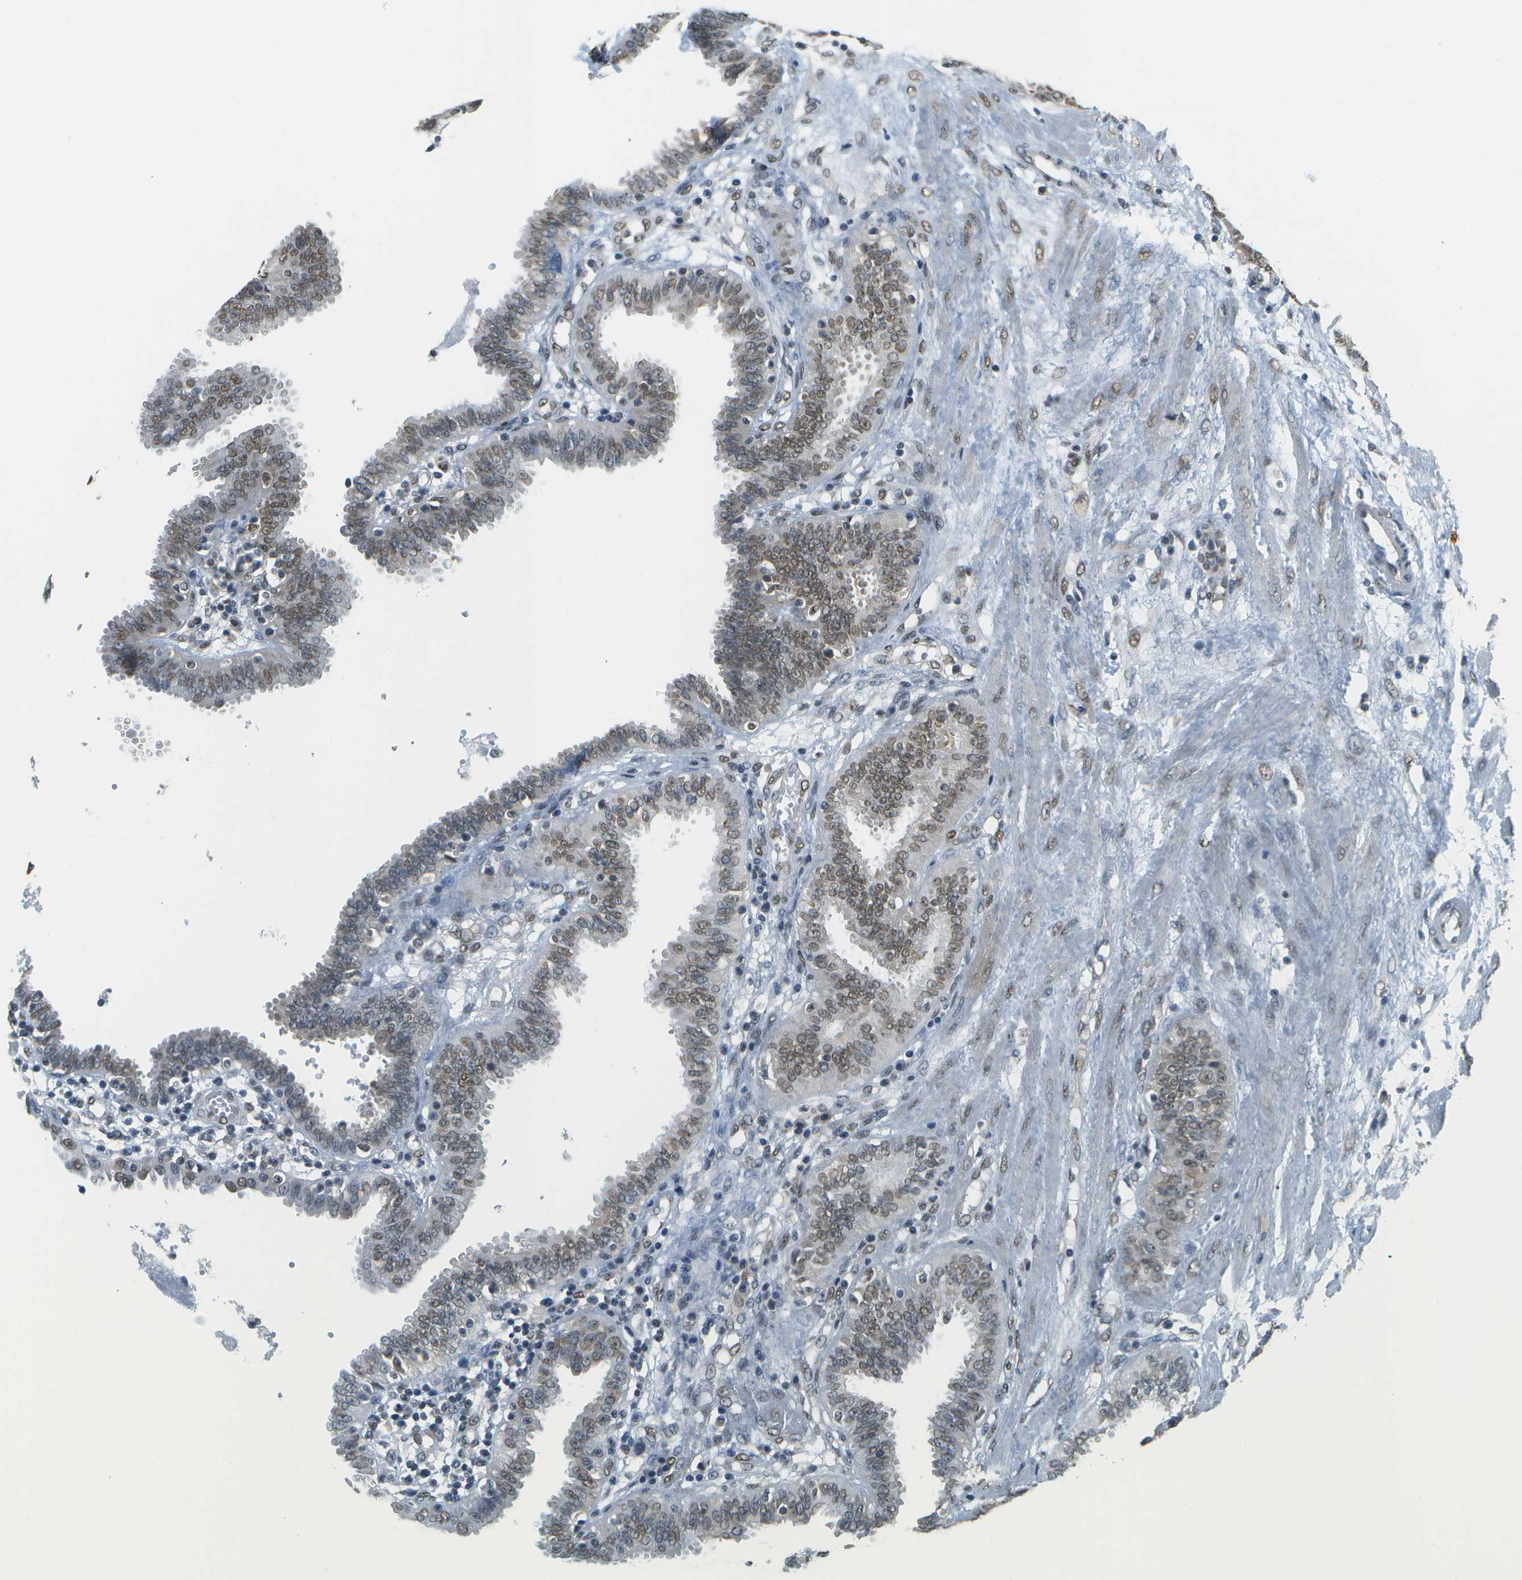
{"staining": {"intensity": "weak", "quantity": "25%-75%", "location": "nuclear"}, "tissue": "fallopian tube", "cell_type": "Glandular cells", "image_type": "normal", "snomed": [{"axis": "morphology", "description": "Normal tissue, NOS"}, {"axis": "topography", "description": "Fallopian tube"}], "caption": "Immunohistochemistry (DAB) staining of benign human fallopian tube exhibits weak nuclear protein staining in about 25%-75% of glandular cells.", "gene": "ABL2", "patient": {"sex": "female", "age": 32}}